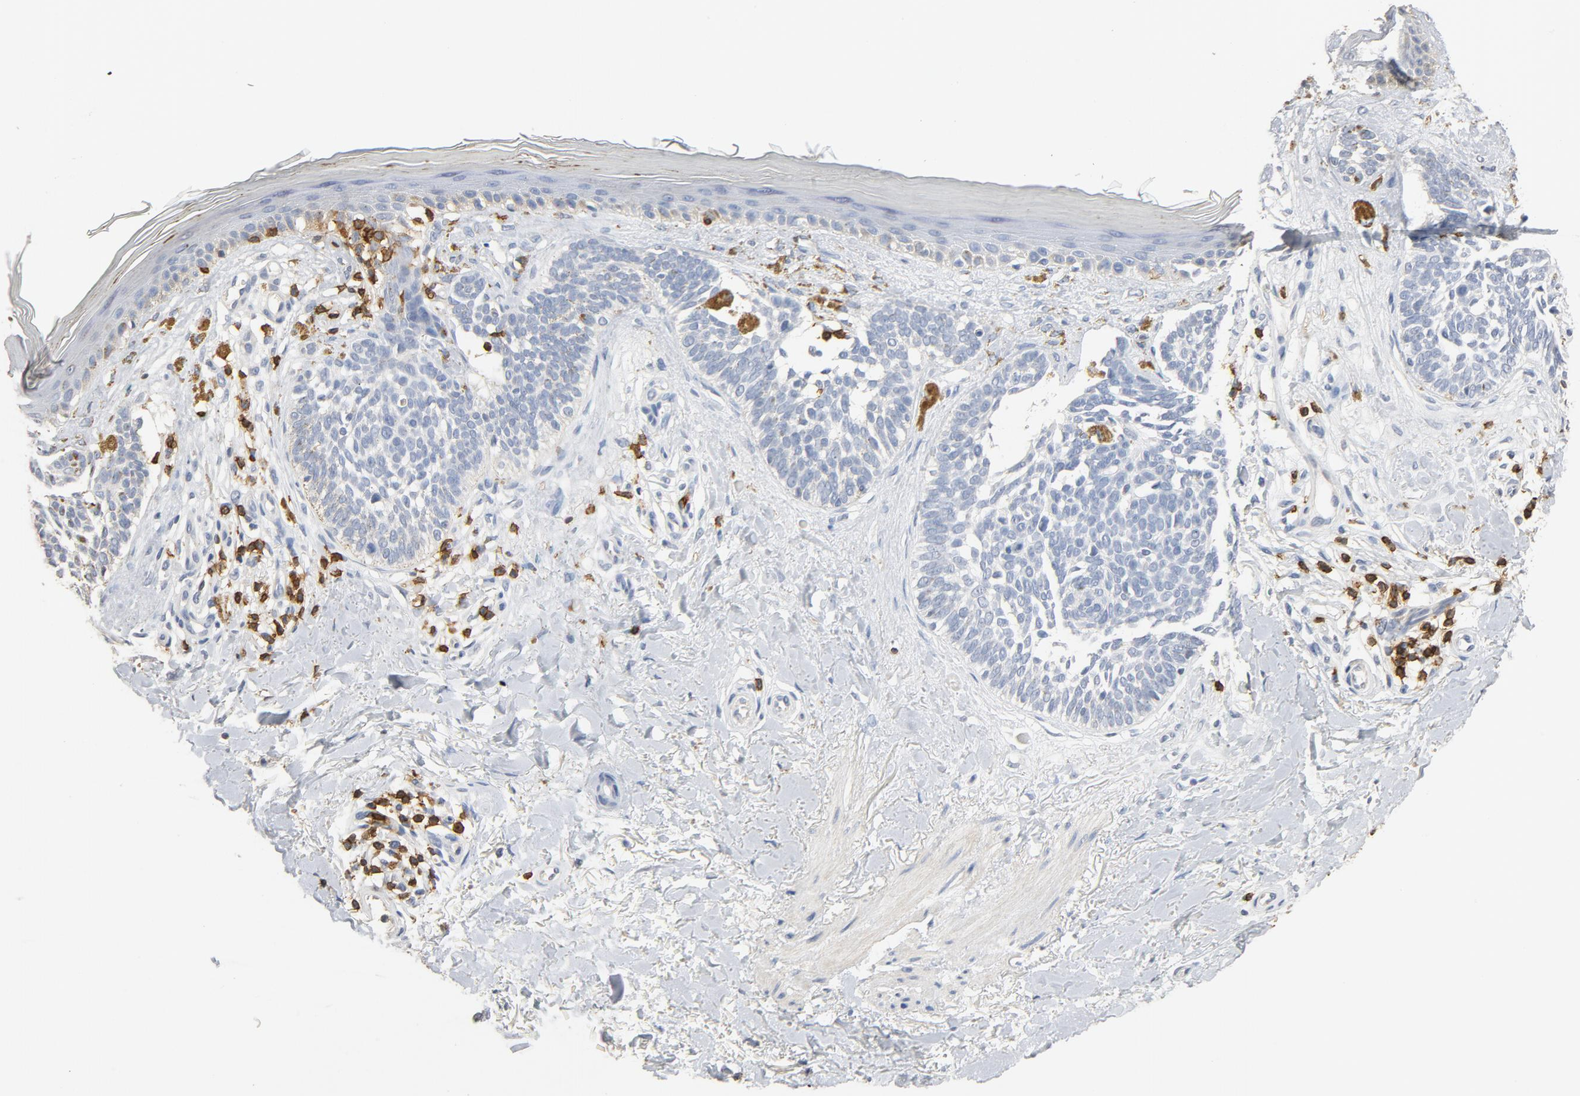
{"staining": {"intensity": "negative", "quantity": "none", "location": "none"}, "tissue": "skin cancer", "cell_type": "Tumor cells", "image_type": "cancer", "snomed": [{"axis": "morphology", "description": "Normal tissue, NOS"}, {"axis": "morphology", "description": "Basal cell carcinoma"}, {"axis": "topography", "description": "Skin"}], "caption": "There is no significant staining in tumor cells of basal cell carcinoma (skin).", "gene": "CD247", "patient": {"sex": "female", "age": 58}}